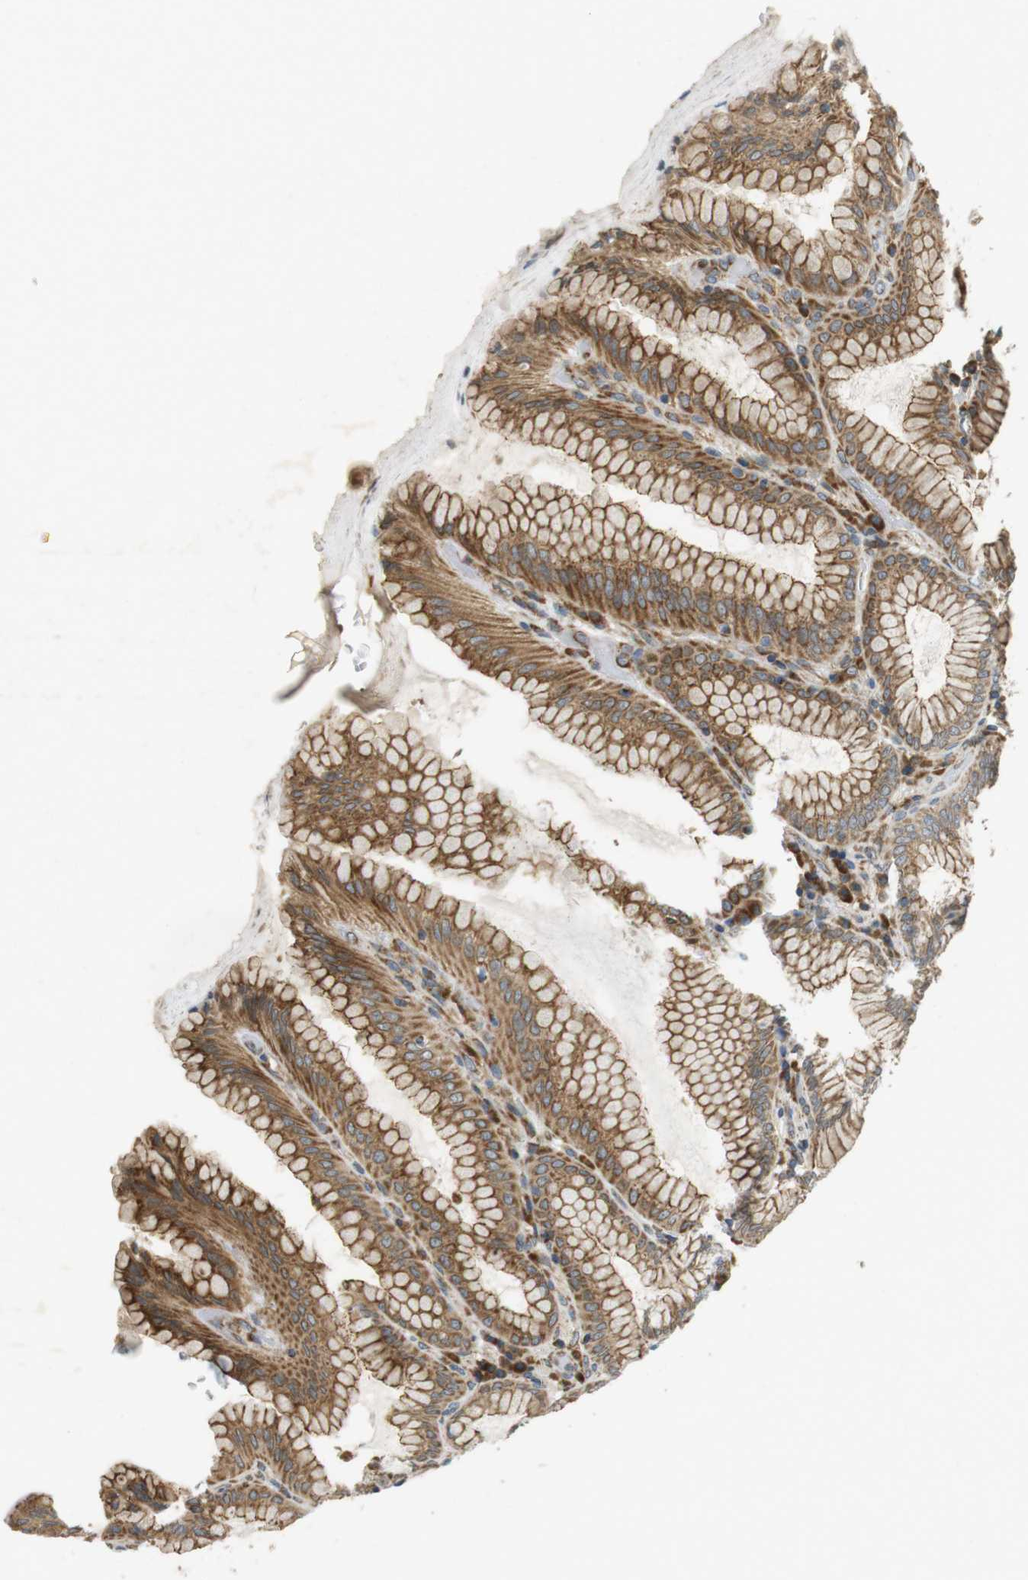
{"staining": {"intensity": "moderate", "quantity": ">75%", "location": "cytoplasmic/membranous"}, "tissue": "stomach", "cell_type": "Glandular cells", "image_type": "normal", "snomed": [{"axis": "morphology", "description": "Normal tissue, NOS"}, {"axis": "topography", "description": "Stomach, lower"}], "caption": "About >75% of glandular cells in unremarkable stomach exhibit moderate cytoplasmic/membranous protein staining as visualized by brown immunohistochemical staining.", "gene": "SLC41A1", "patient": {"sex": "female", "age": 76}}